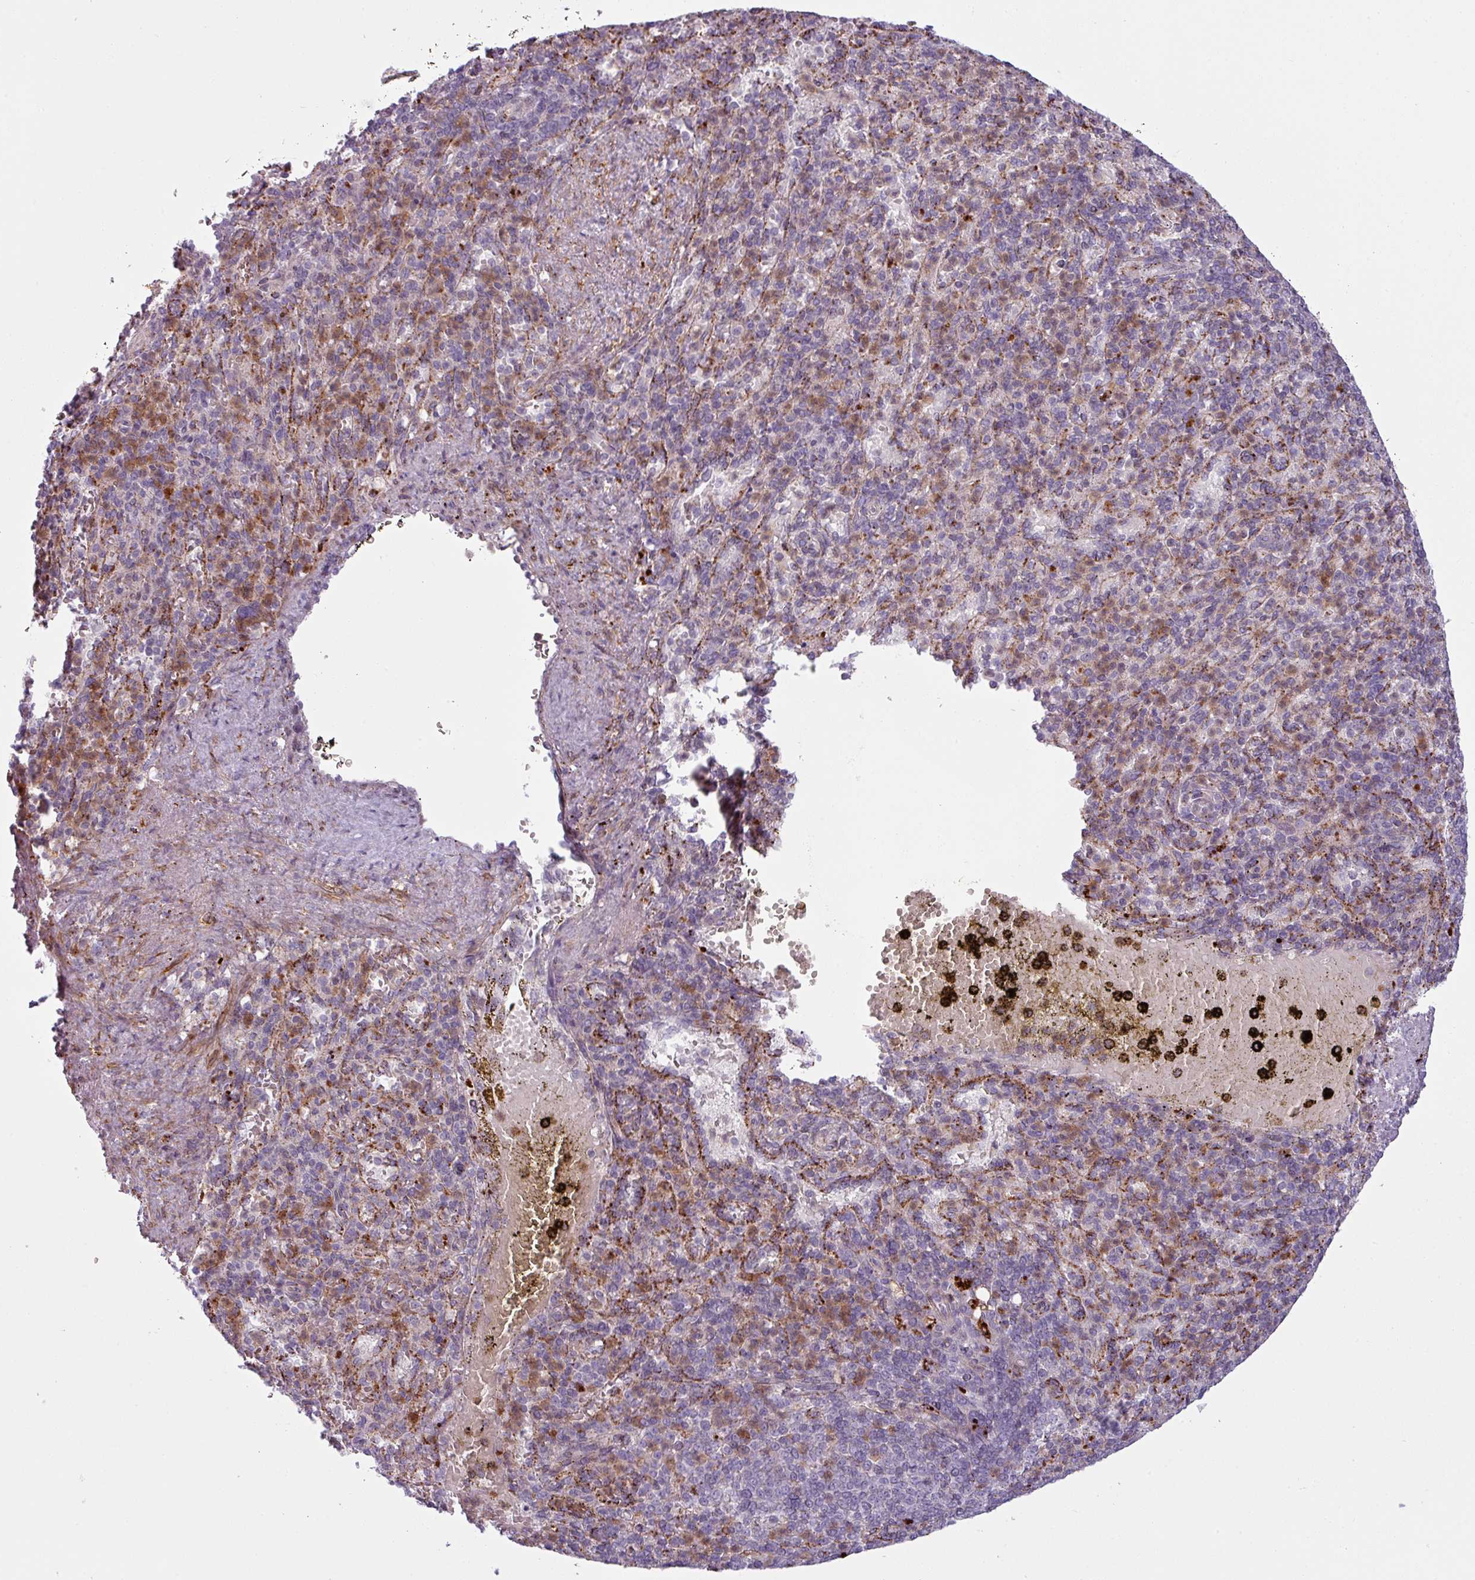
{"staining": {"intensity": "moderate", "quantity": "25%-75%", "location": "cytoplasmic/membranous"}, "tissue": "spleen", "cell_type": "Cells in red pulp", "image_type": "normal", "snomed": [{"axis": "morphology", "description": "Normal tissue, NOS"}, {"axis": "topography", "description": "Spleen"}], "caption": "Immunohistochemistry (IHC) of benign human spleen exhibits medium levels of moderate cytoplasmic/membranous positivity in approximately 25%-75% of cells in red pulp. Using DAB (brown) and hematoxylin (blue) stains, captured at high magnification using brightfield microscopy.", "gene": "MAP7D2", "patient": {"sex": "female", "age": 74}}